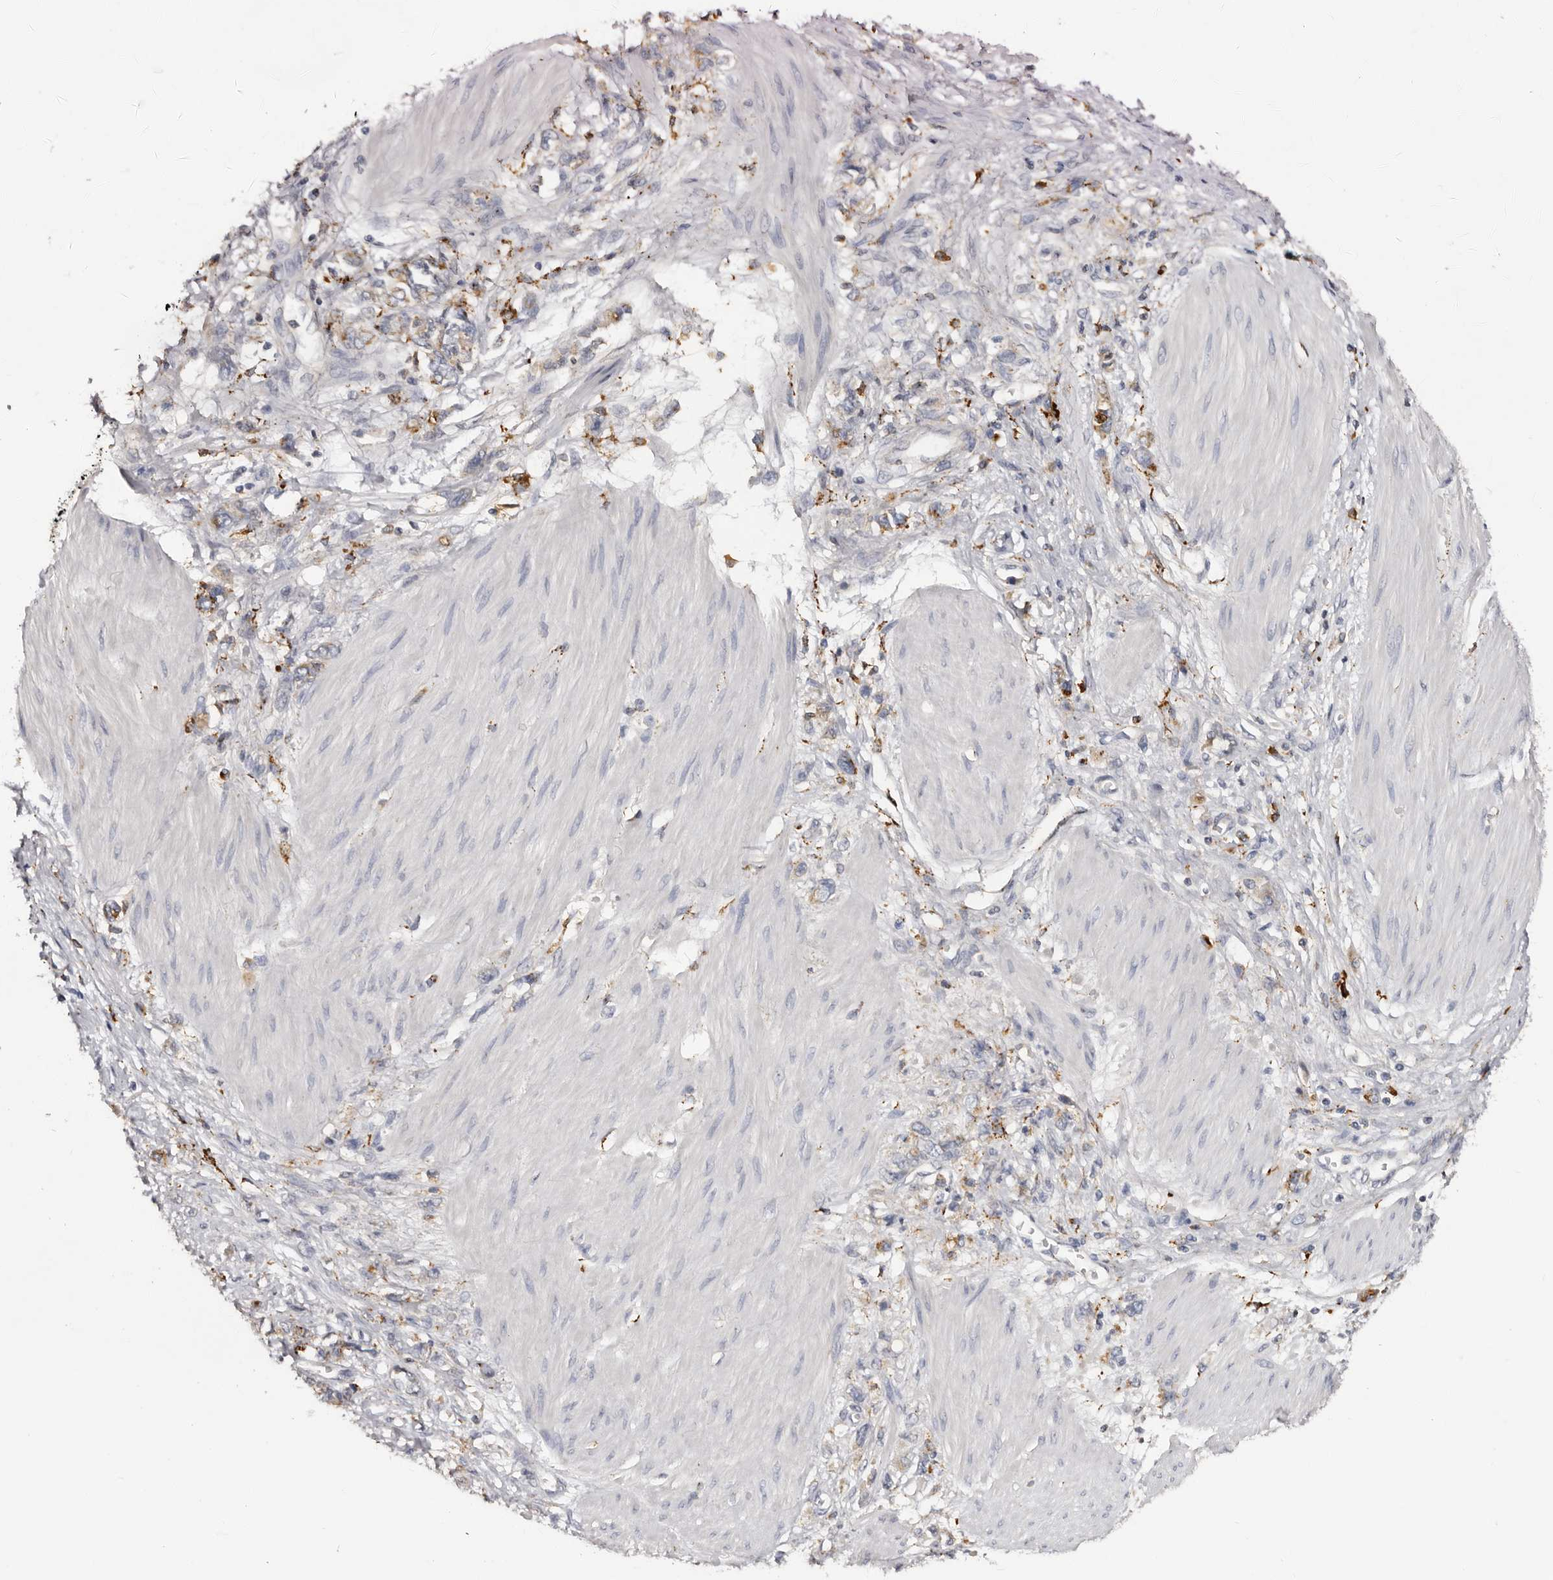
{"staining": {"intensity": "weak", "quantity": "25%-75%", "location": "cytoplasmic/membranous"}, "tissue": "stomach cancer", "cell_type": "Tumor cells", "image_type": "cancer", "snomed": [{"axis": "morphology", "description": "Adenocarcinoma, NOS"}, {"axis": "topography", "description": "Stomach"}], "caption": "Weak cytoplasmic/membranous staining for a protein is present in about 25%-75% of tumor cells of stomach cancer (adenocarcinoma) using immunohistochemistry (IHC).", "gene": "DAP", "patient": {"sex": "female", "age": 76}}